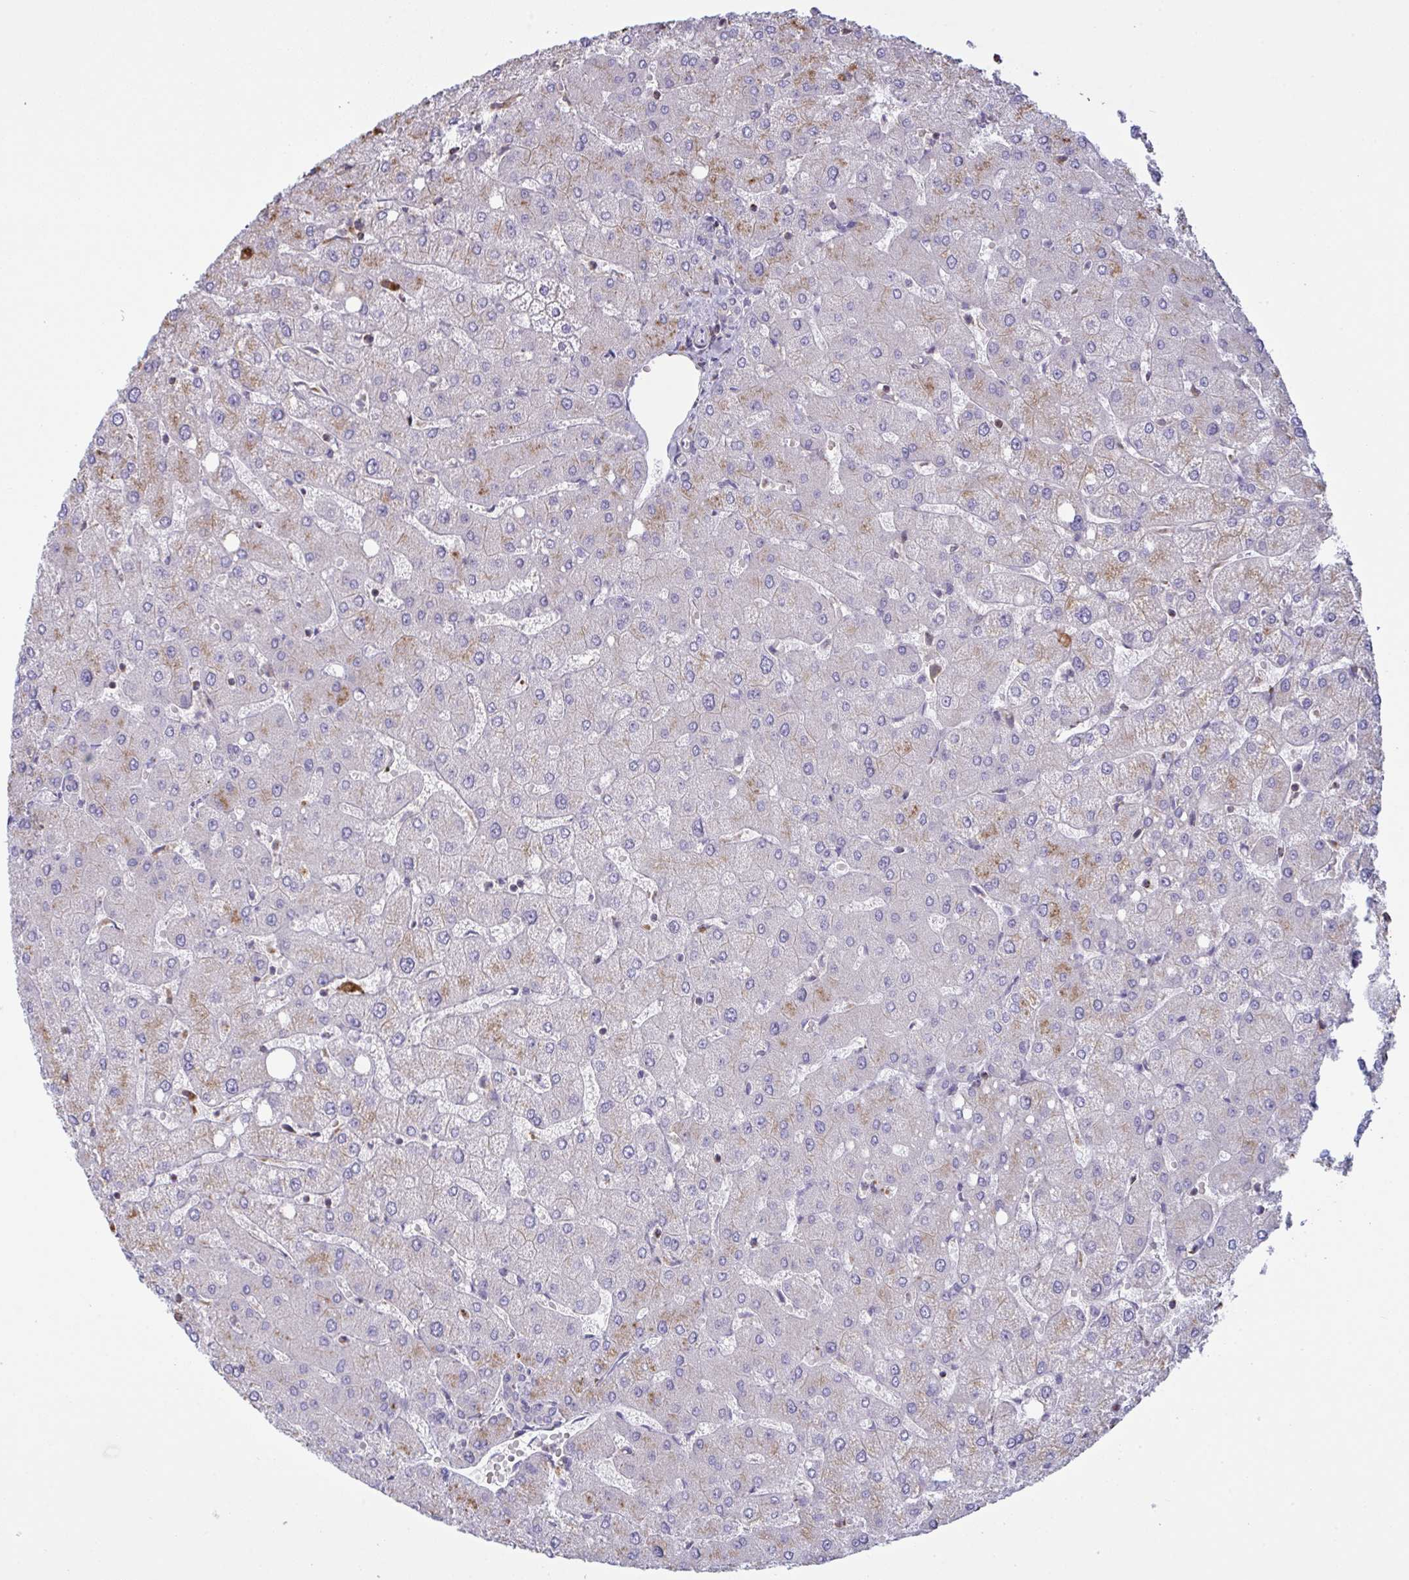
{"staining": {"intensity": "negative", "quantity": "none", "location": "none"}, "tissue": "liver", "cell_type": "Cholangiocytes", "image_type": "normal", "snomed": [{"axis": "morphology", "description": "Normal tissue, NOS"}, {"axis": "topography", "description": "Liver"}], "caption": "An immunohistochemistry (IHC) histopathology image of benign liver is shown. There is no staining in cholangiocytes of liver. Nuclei are stained in blue.", "gene": "MICOS10", "patient": {"sex": "female", "age": 54}}